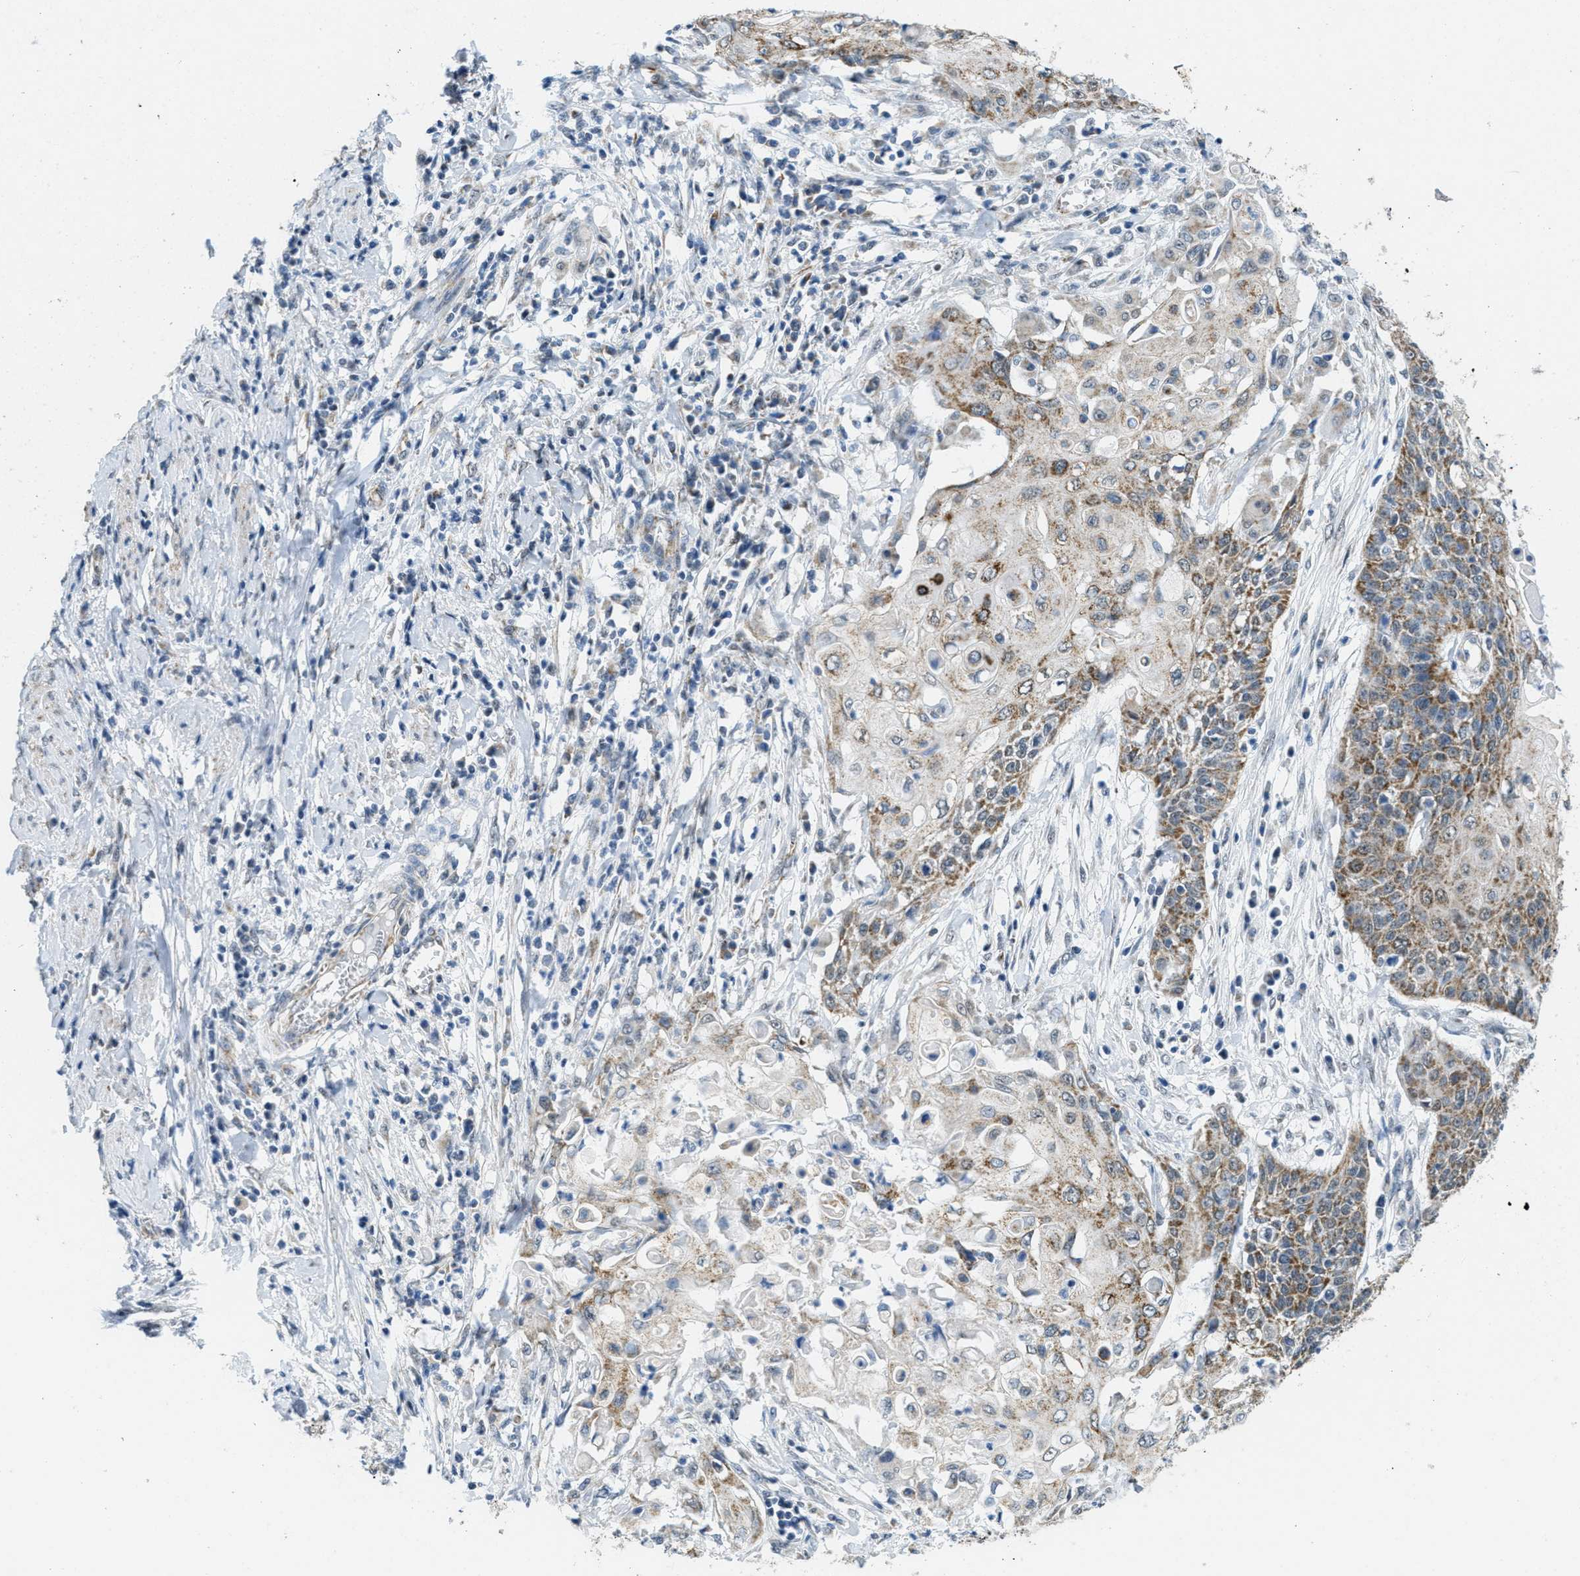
{"staining": {"intensity": "moderate", "quantity": ">75%", "location": "cytoplasmic/membranous"}, "tissue": "cervical cancer", "cell_type": "Tumor cells", "image_type": "cancer", "snomed": [{"axis": "morphology", "description": "Squamous cell carcinoma, NOS"}, {"axis": "topography", "description": "Cervix"}], "caption": "Human squamous cell carcinoma (cervical) stained with a protein marker reveals moderate staining in tumor cells.", "gene": "TOMM70", "patient": {"sex": "female", "age": 39}}